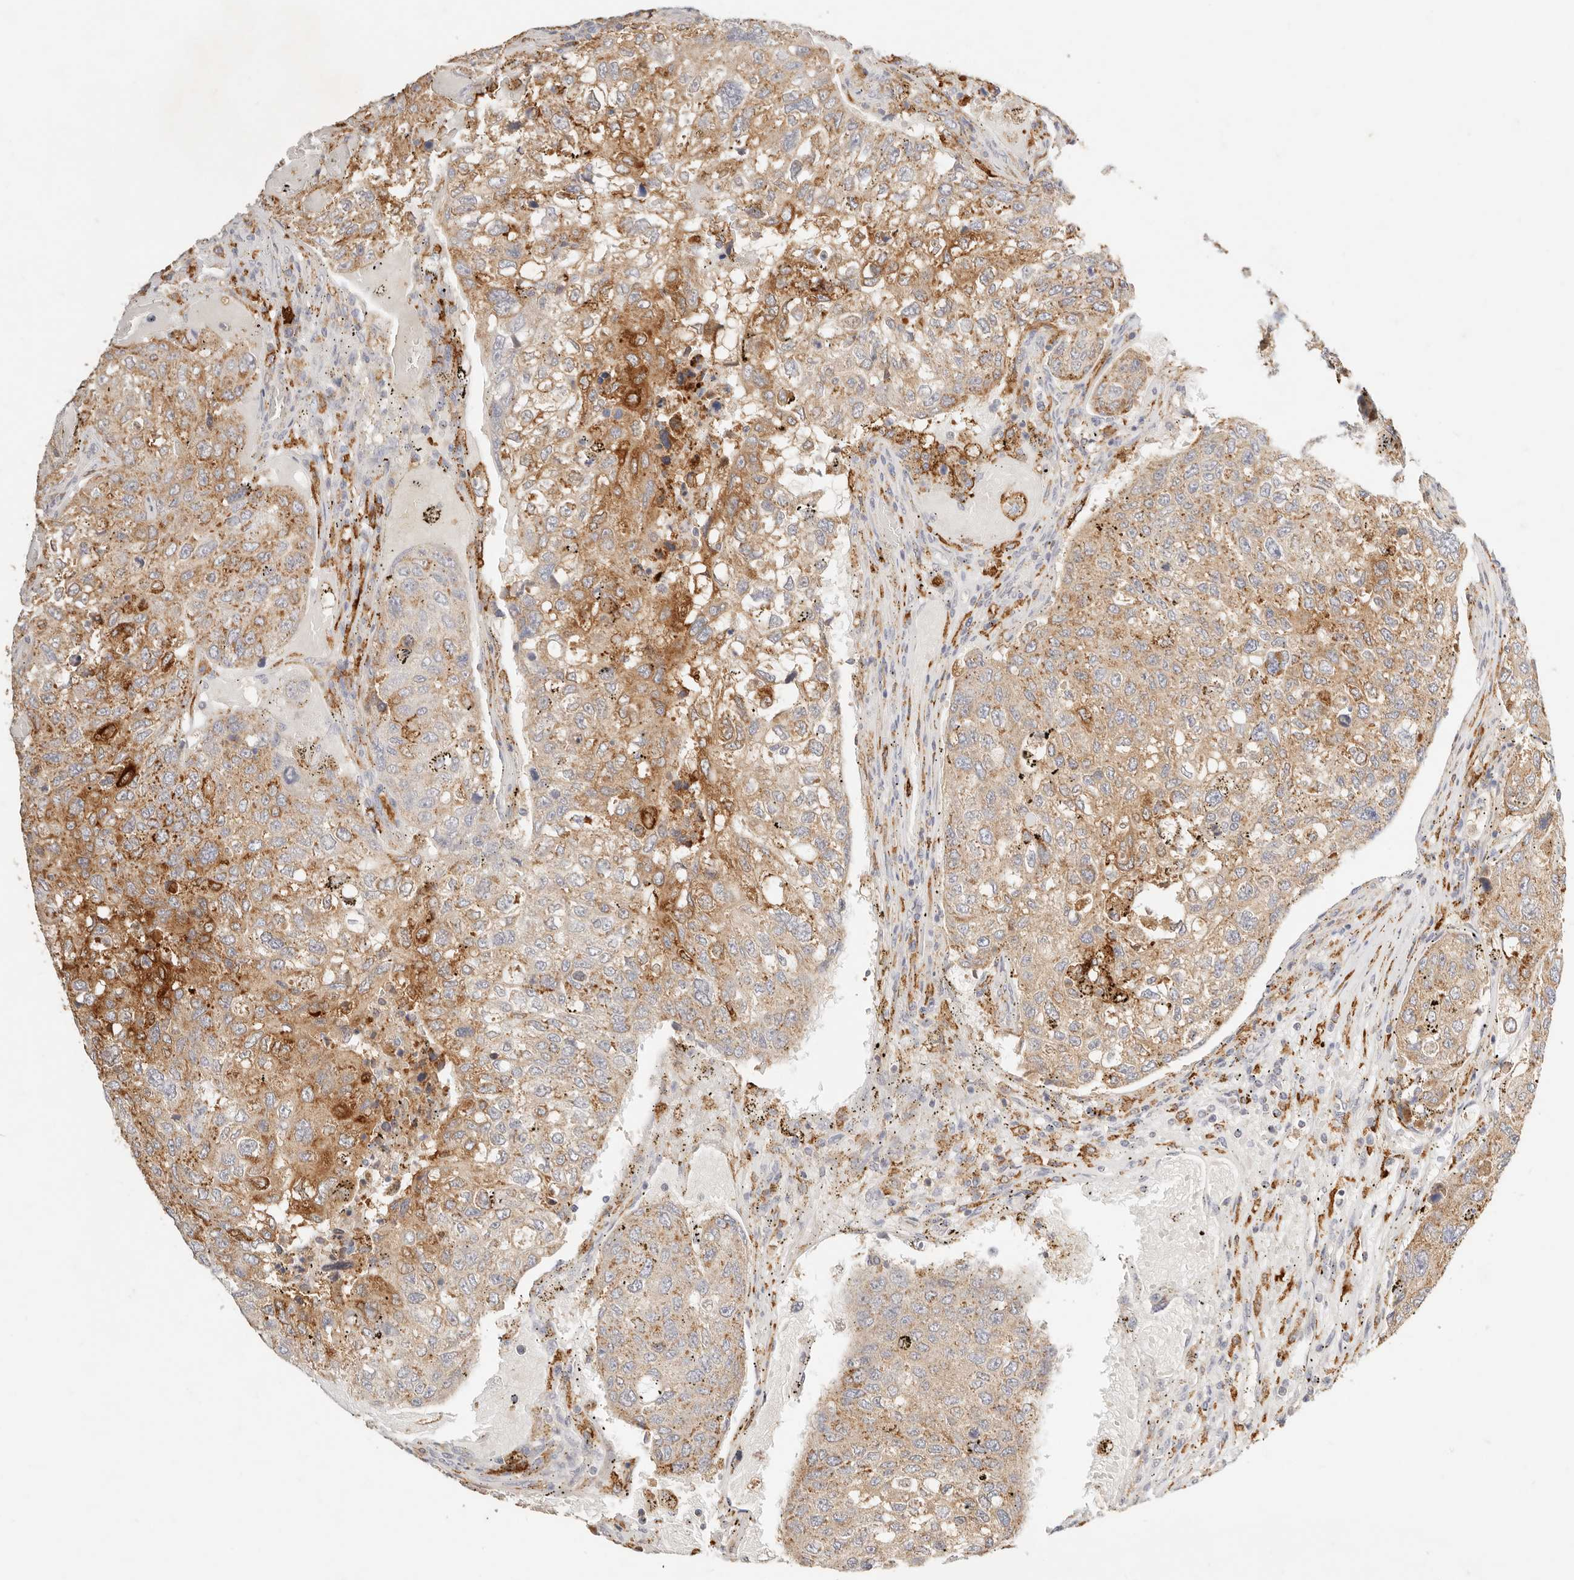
{"staining": {"intensity": "moderate", "quantity": ">75%", "location": "cytoplasmic/membranous"}, "tissue": "urothelial cancer", "cell_type": "Tumor cells", "image_type": "cancer", "snomed": [{"axis": "morphology", "description": "Urothelial carcinoma, High grade"}, {"axis": "topography", "description": "Lymph node"}, {"axis": "topography", "description": "Urinary bladder"}], "caption": "The immunohistochemical stain highlights moderate cytoplasmic/membranous expression in tumor cells of urothelial cancer tissue.", "gene": "HK2", "patient": {"sex": "male", "age": 51}}